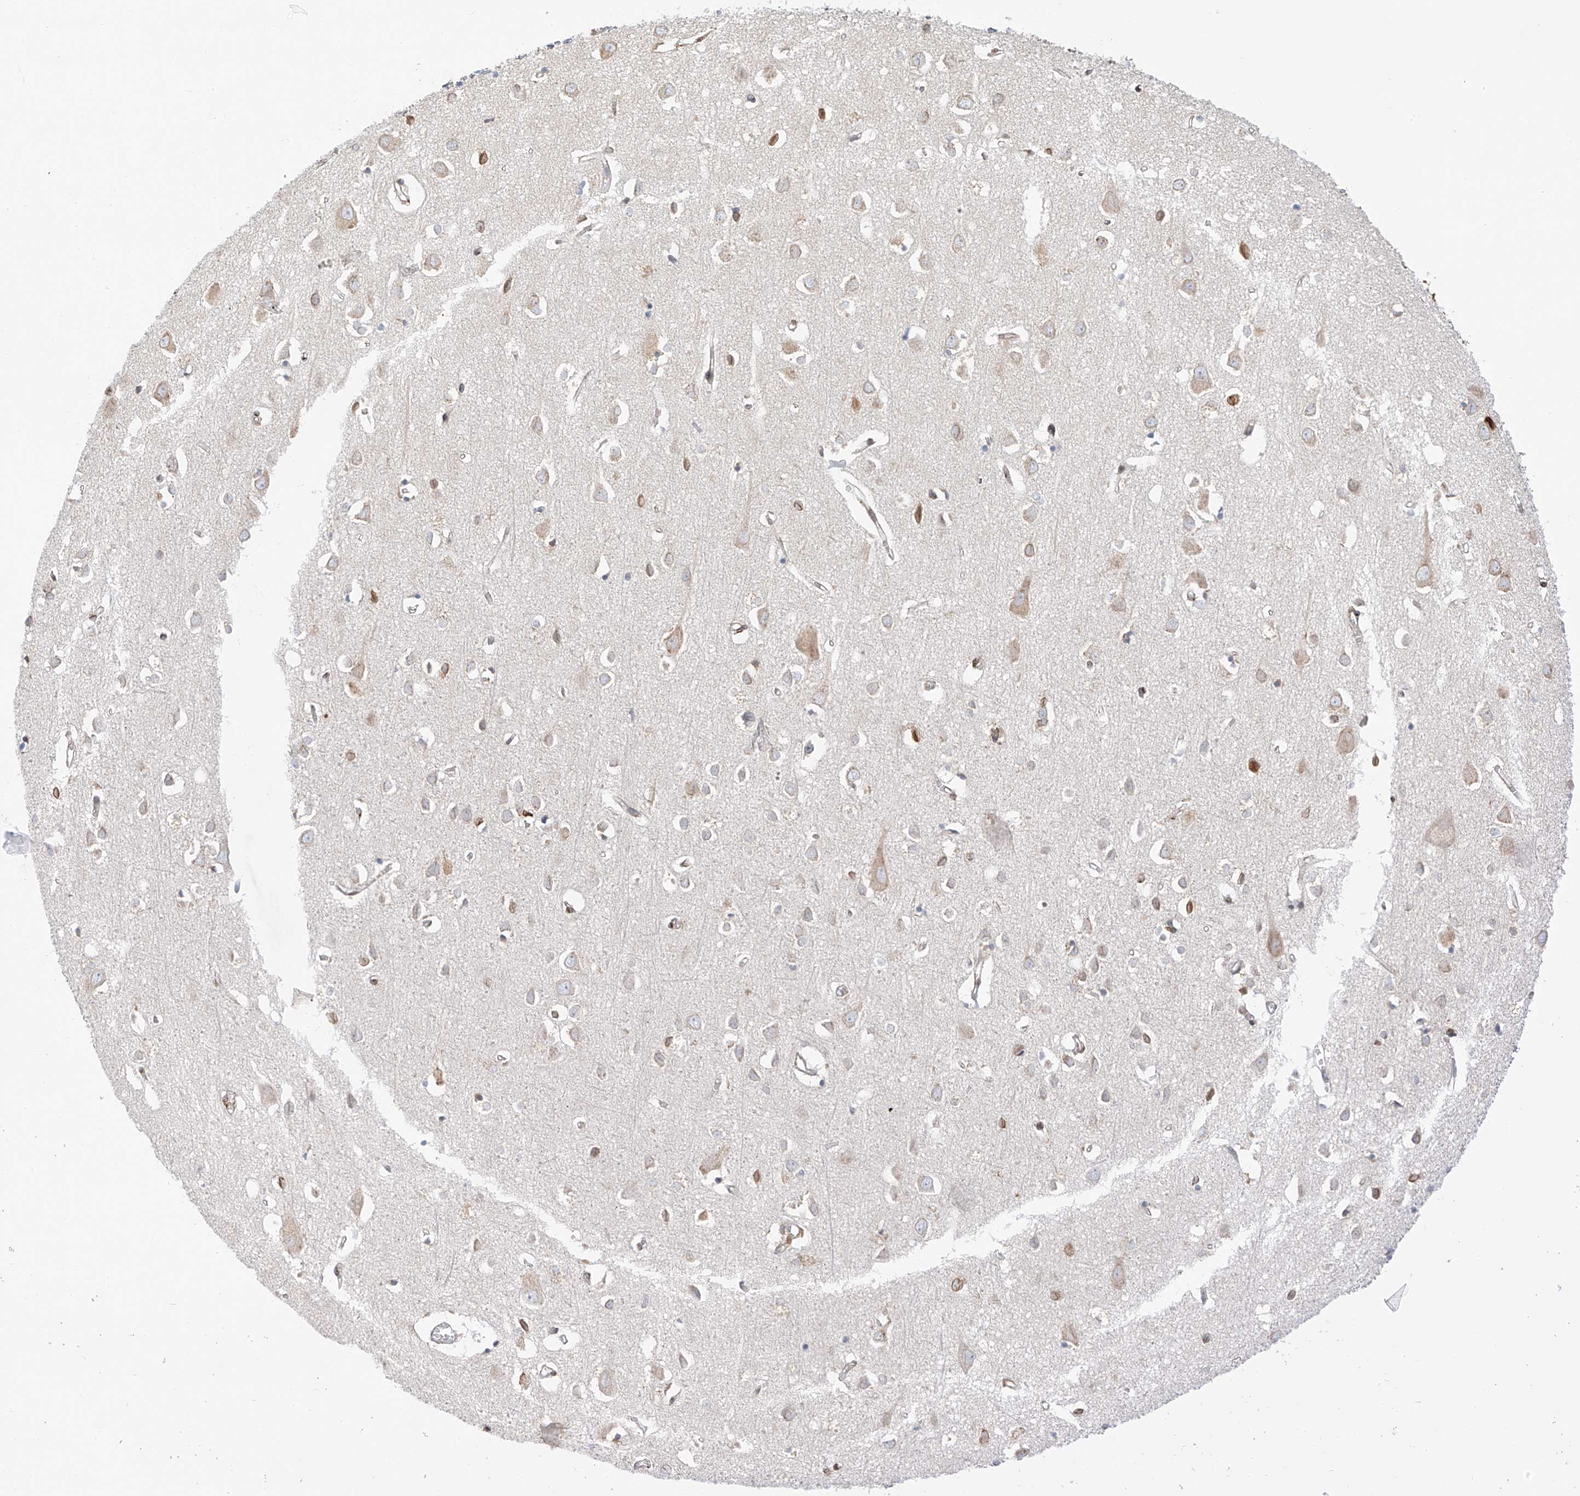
{"staining": {"intensity": "weak", "quantity": ">75%", "location": "cytoplasmic/membranous"}, "tissue": "cerebral cortex", "cell_type": "Endothelial cells", "image_type": "normal", "snomed": [{"axis": "morphology", "description": "Normal tissue, NOS"}, {"axis": "topography", "description": "Cerebral cortex"}], "caption": "Immunohistochemistry (IHC) of unremarkable human cerebral cortex displays low levels of weak cytoplasmic/membranous positivity in approximately >75% of endothelial cells.", "gene": "PCYOX1", "patient": {"sex": "female", "age": 64}}